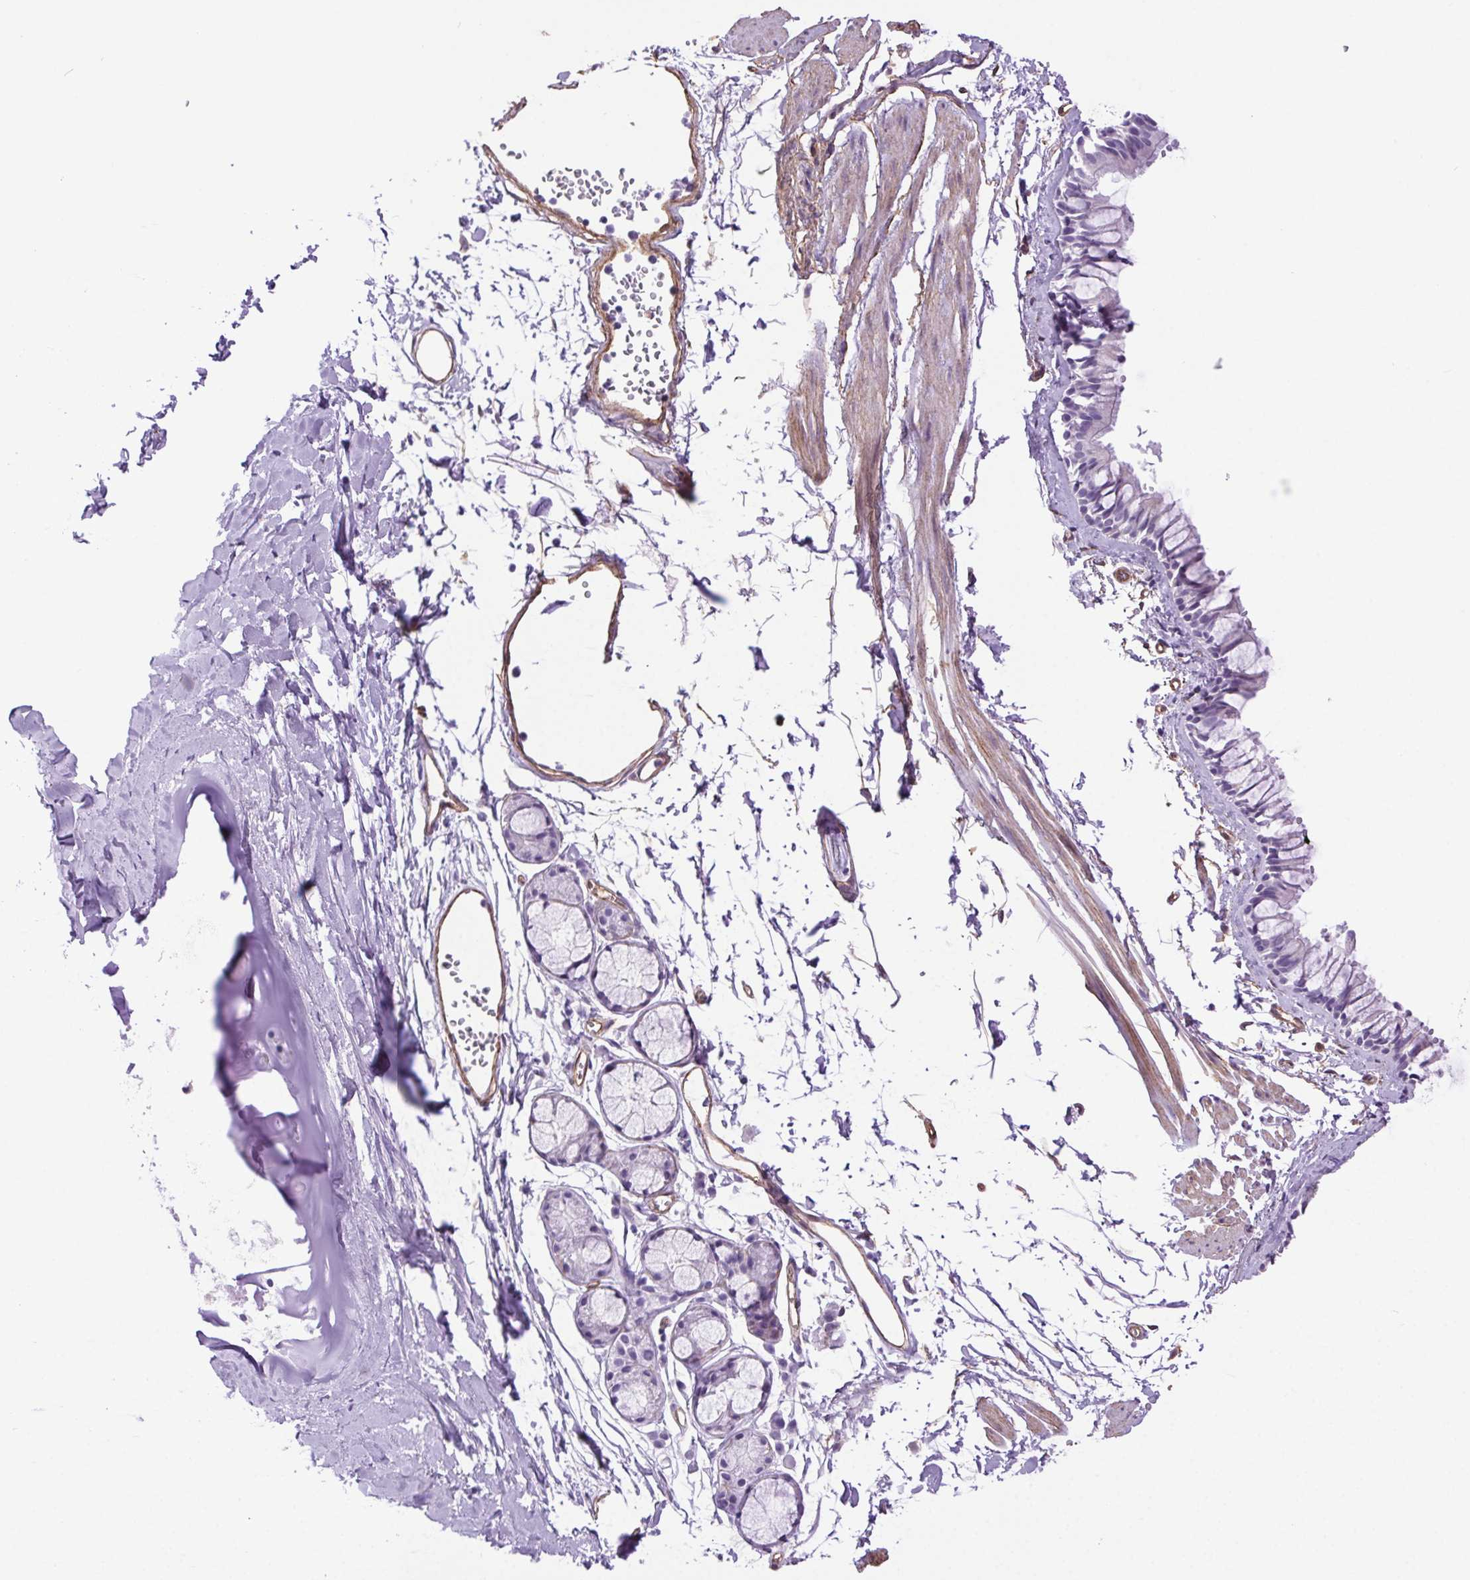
{"staining": {"intensity": "negative", "quantity": "none", "location": "none"}, "tissue": "bronchus", "cell_type": "Respiratory epithelial cells", "image_type": "normal", "snomed": [{"axis": "morphology", "description": "Normal tissue, NOS"}, {"axis": "topography", "description": "Cartilage tissue"}, {"axis": "topography", "description": "Bronchus"}], "caption": "Immunohistochemistry micrograph of benign bronchus: bronchus stained with DAB shows no significant protein staining in respiratory epithelial cells.", "gene": "SHCBP1L", "patient": {"sex": "female", "age": 59}}